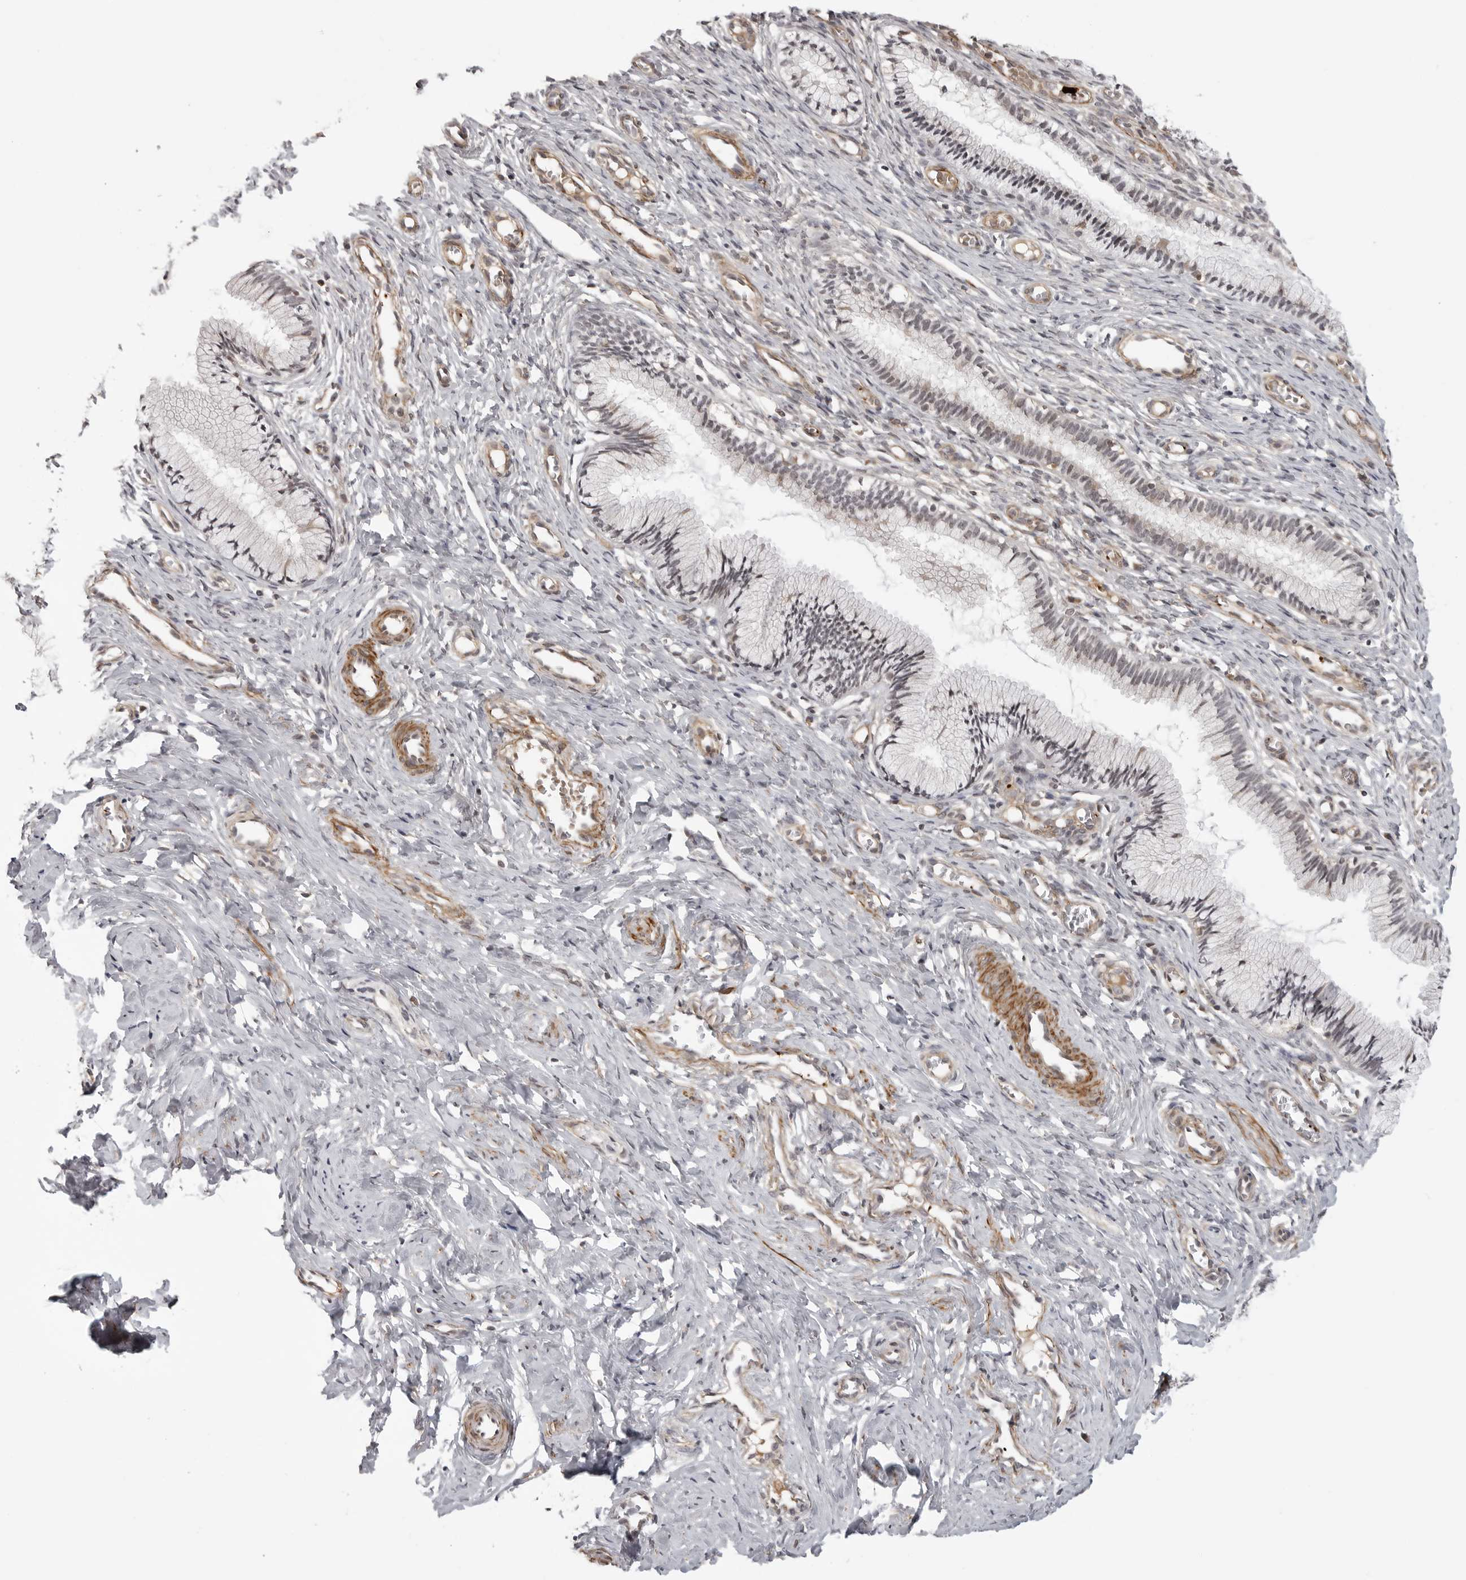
{"staining": {"intensity": "negative", "quantity": "none", "location": "none"}, "tissue": "cervix", "cell_type": "Glandular cells", "image_type": "normal", "snomed": [{"axis": "morphology", "description": "Normal tissue, NOS"}, {"axis": "topography", "description": "Cervix"}], "caption": "The photomicrograph displays no significant positivity in glandular cells of cervix.", "gene": "TUT4", "patient": {"sex": "female", "age": 27}}